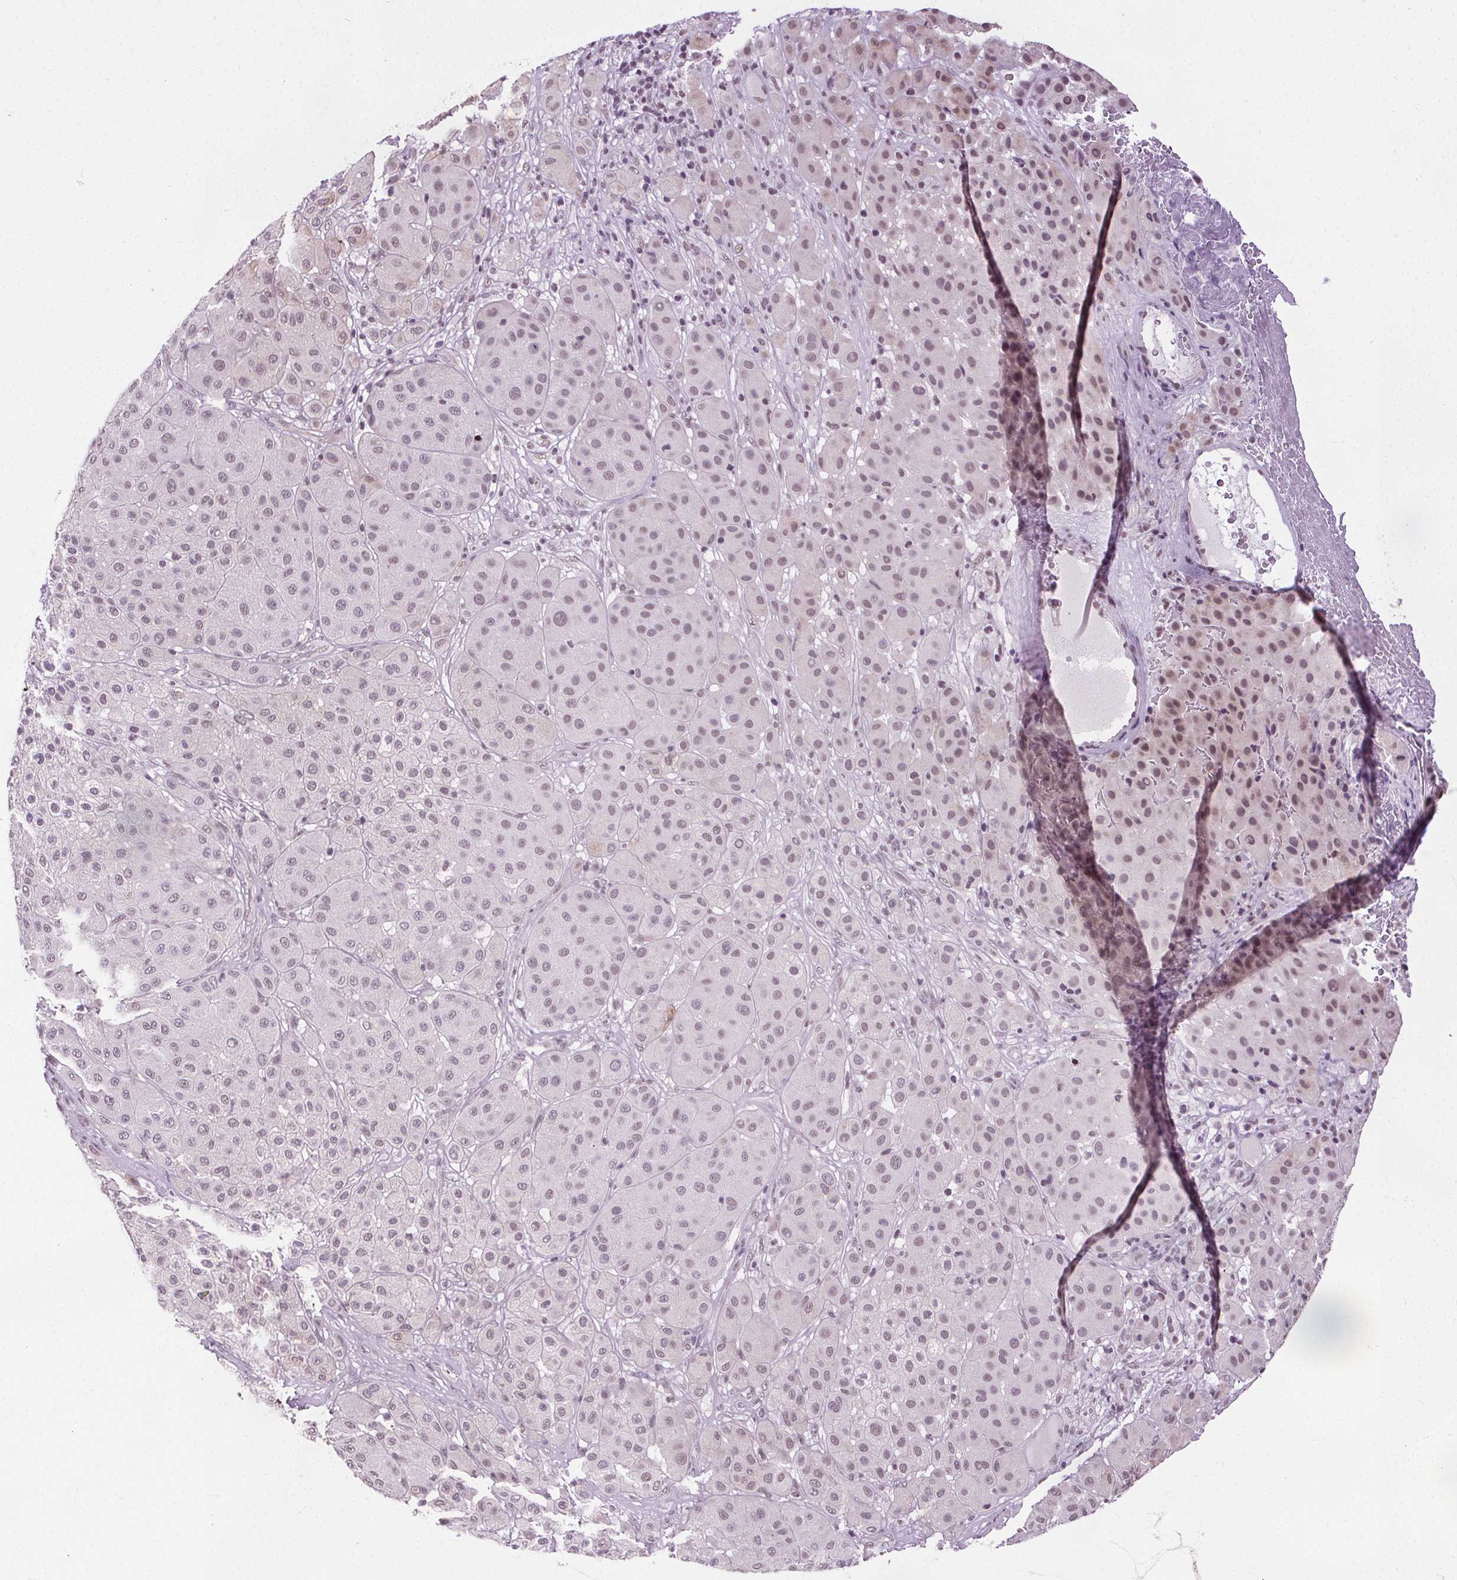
{"staining": {"intensity": "weak", "quantity": "<25%", "location": "nuclear"}, "tissue": "melanoma", "cell_type": "Tumor cells", "image_type": "cancer", "snomed": [{"axis": "morphology", "description": "Malignant melanoma, Metastatic site"}, {"axis": "topography", "description": "Smooth muscle"}], "caption": "This is an IHC histopathology image of human malignant melanoma (metastatic site). There is no expression in tumor cells.", "gene": "CEBPA", "patient": {"sex": "male", "age": 41}}